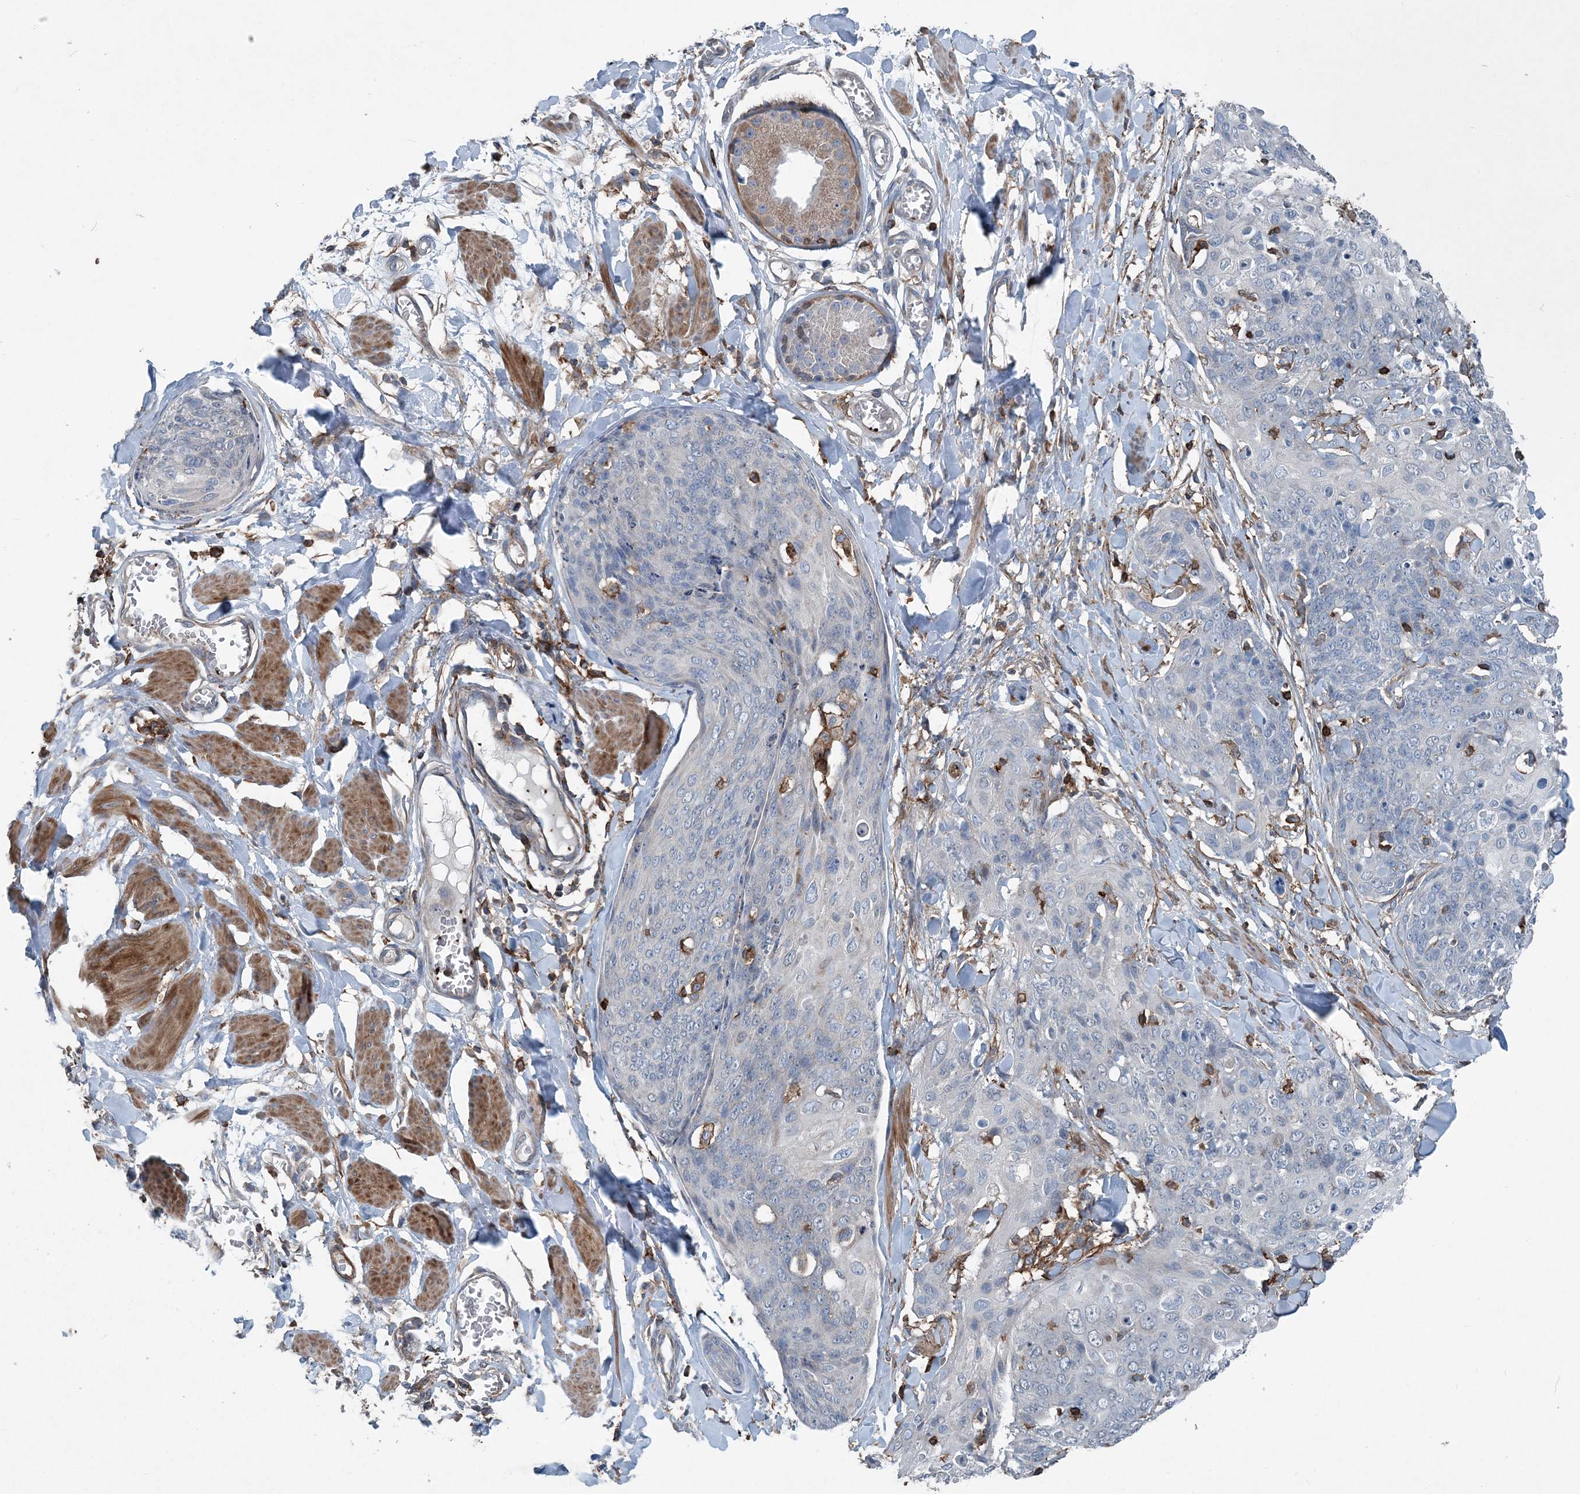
{"staining": {"intensity": "negative", "quantity": "none", "location": "none"}, "tissue": "skin cancer", "cell_type": "Tumor cells", "image_type": "cancer", "snomed": [{"axis": "morphology", "description": "Squamous cell carcinoma, NOS"}, {"axis": "topography", "description": "Skin"}, {"axis": "topography", "description": "Vulva"}], "caption": "Skin squamous cell carcinoma was stained to show a protein in brown. There is no significant staining in tumor cells.", "gene": "DGUOK", "patient": {"sex": "female", "age": 85}}